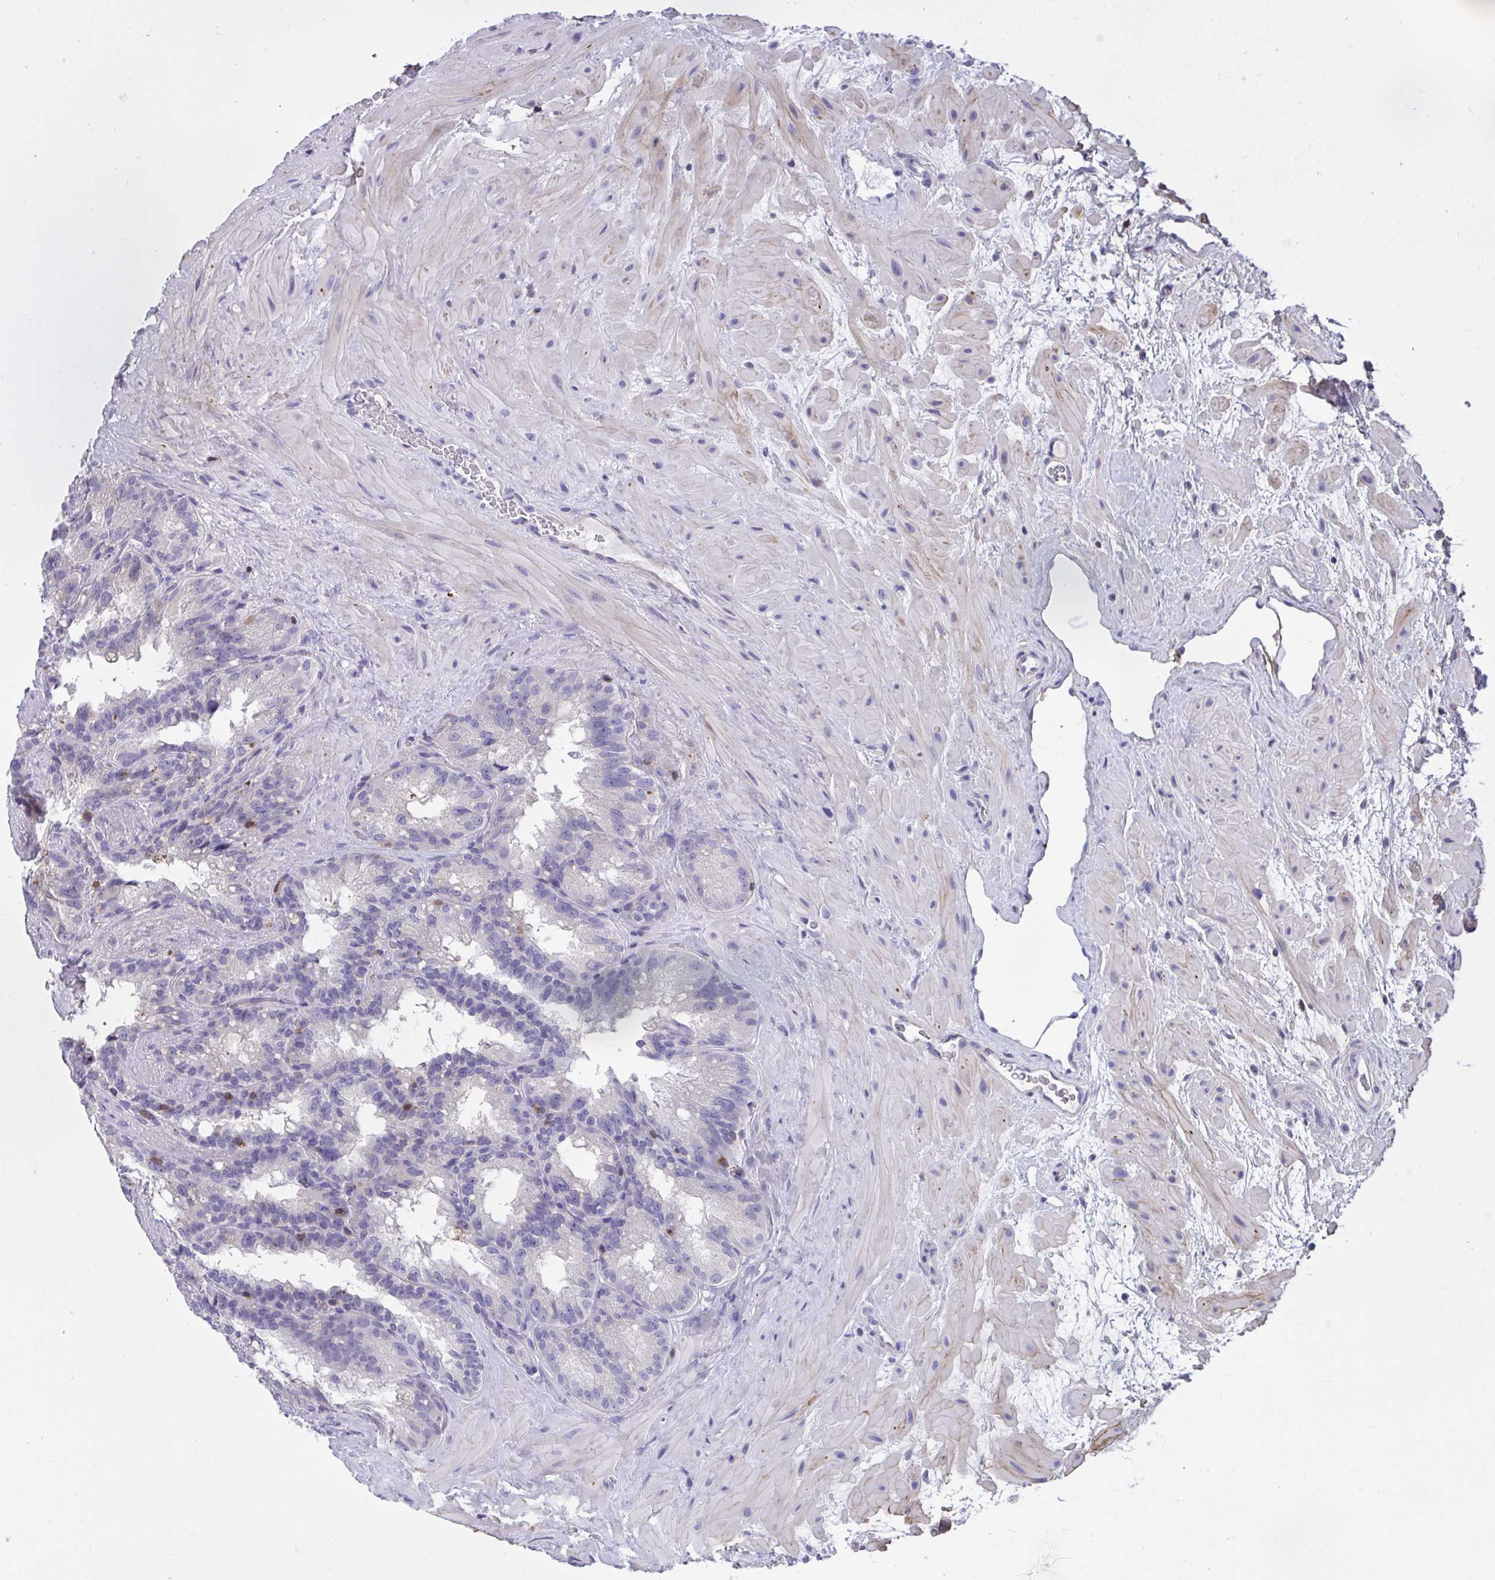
{"staining": {"intensity": "negative", "quantity": "none", "location": "none"}, "tissue": "seminal vesicle", "cell_type": "Glandular cells", "image_type": "normal", "snomed": [{"axis": "morphology", "description": "Normal tissue, NOS"}, {"axis": "topography", "description": "Seminal veicle"}], "caption": "High power microscopy histopathology image of an immunohistochemistry (IHC) photomicrograph of normal seminal vesicle, revealing no significant staining in glandular cells.", "gene": "AP5M1", "patient": {"sex": "male", "age": 60}}